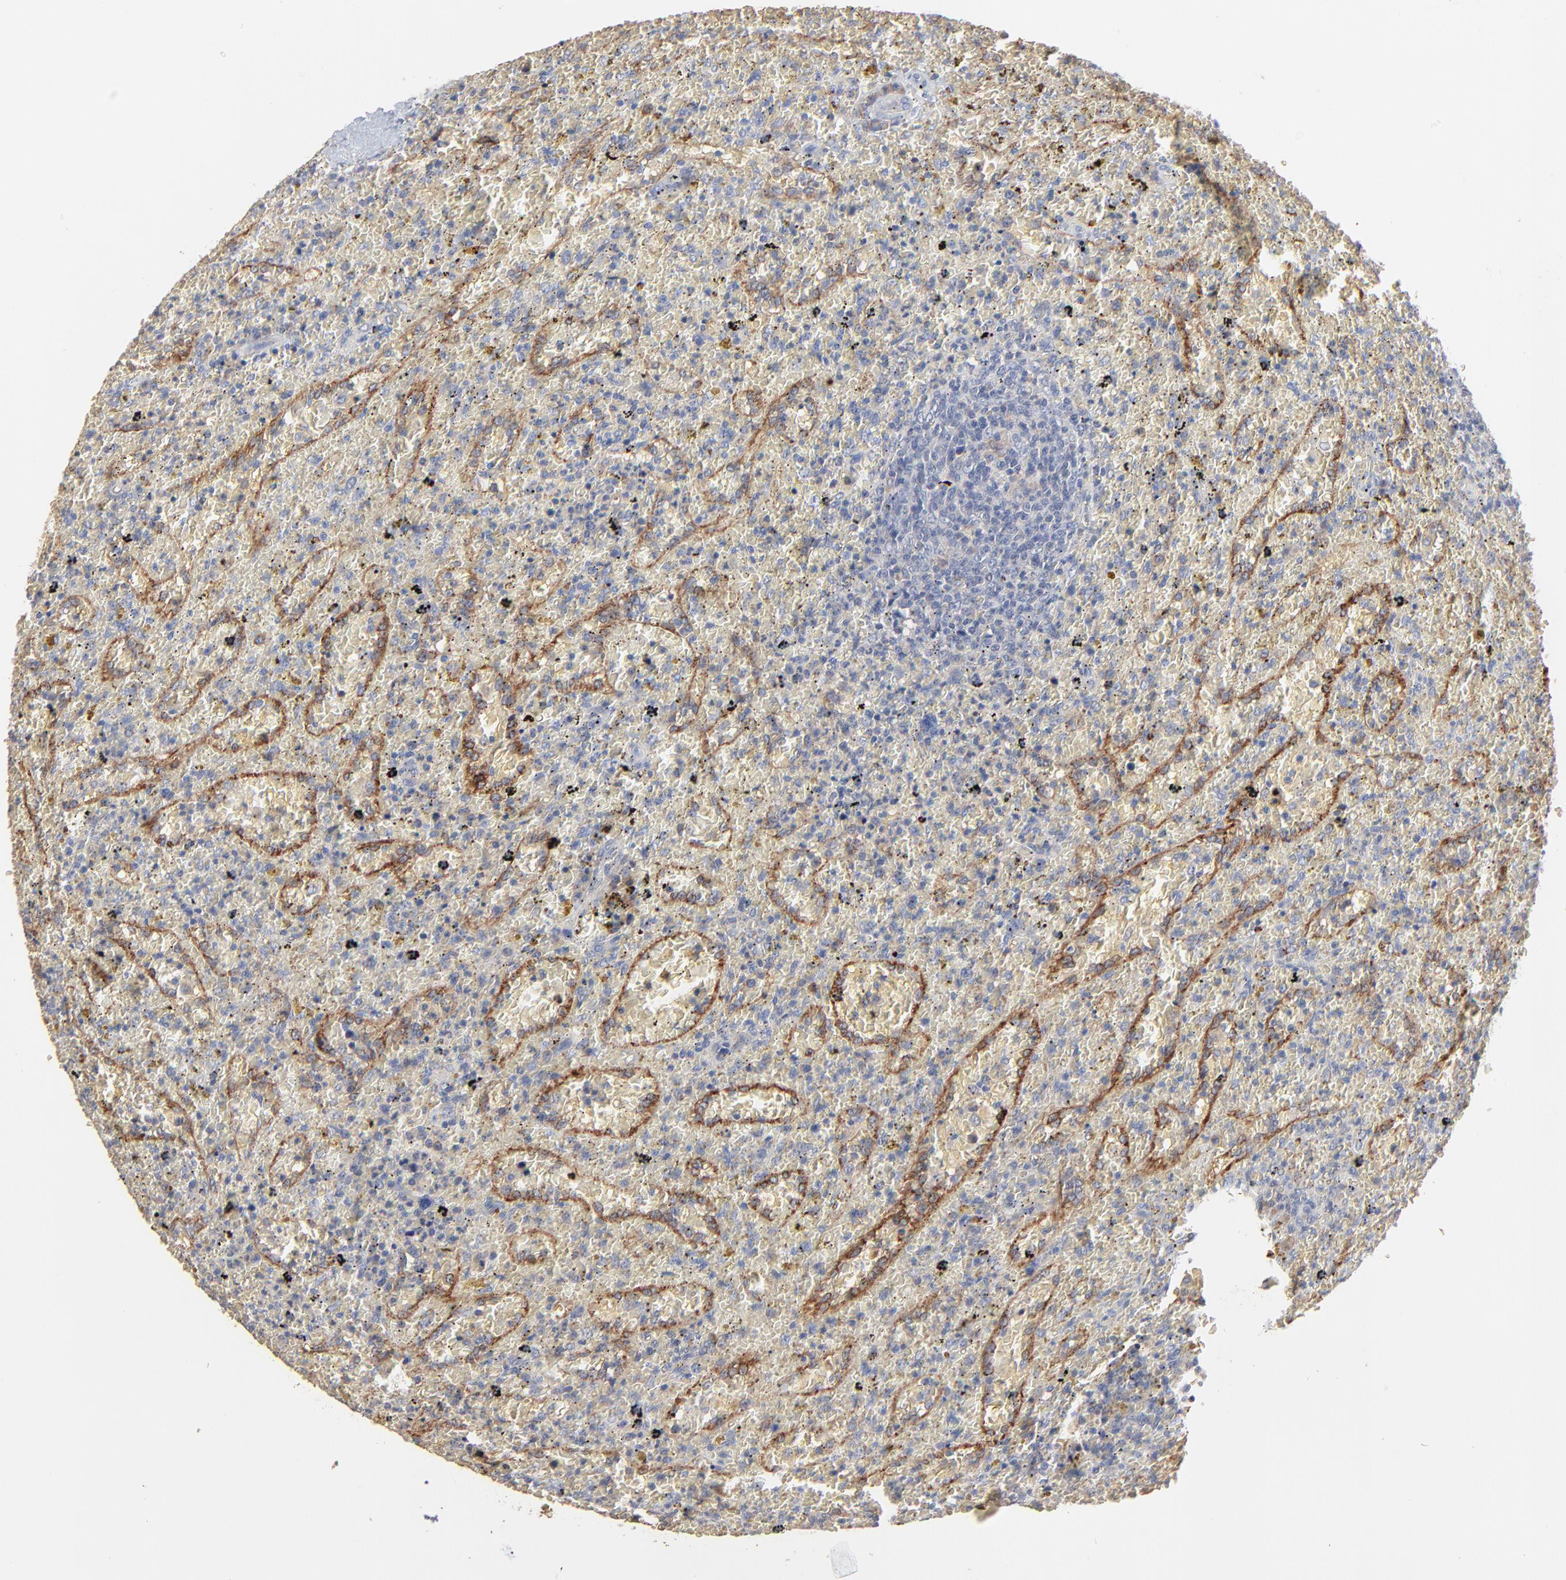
{"staining": {"intensity": "negative", "quantity": "none", "location": "none"}, "tissue": "lymphoma", "cell_type": "Tumor cells", "image_type": "cancer", "snomed": [{"axis": "morphology", "description": "Malignant lymphoma, non-Hodgkin's type, High grade"}, {"axis": "topography", "description": "Spleen"}, {"axis": "topography", "description": "Lymph node"}], "caption": "Photomicrograph shows no protein expression in tumor cells of lymphoma tissue.", "gene": "FANCB", "patient": {"sex": "female", "age": 70}}